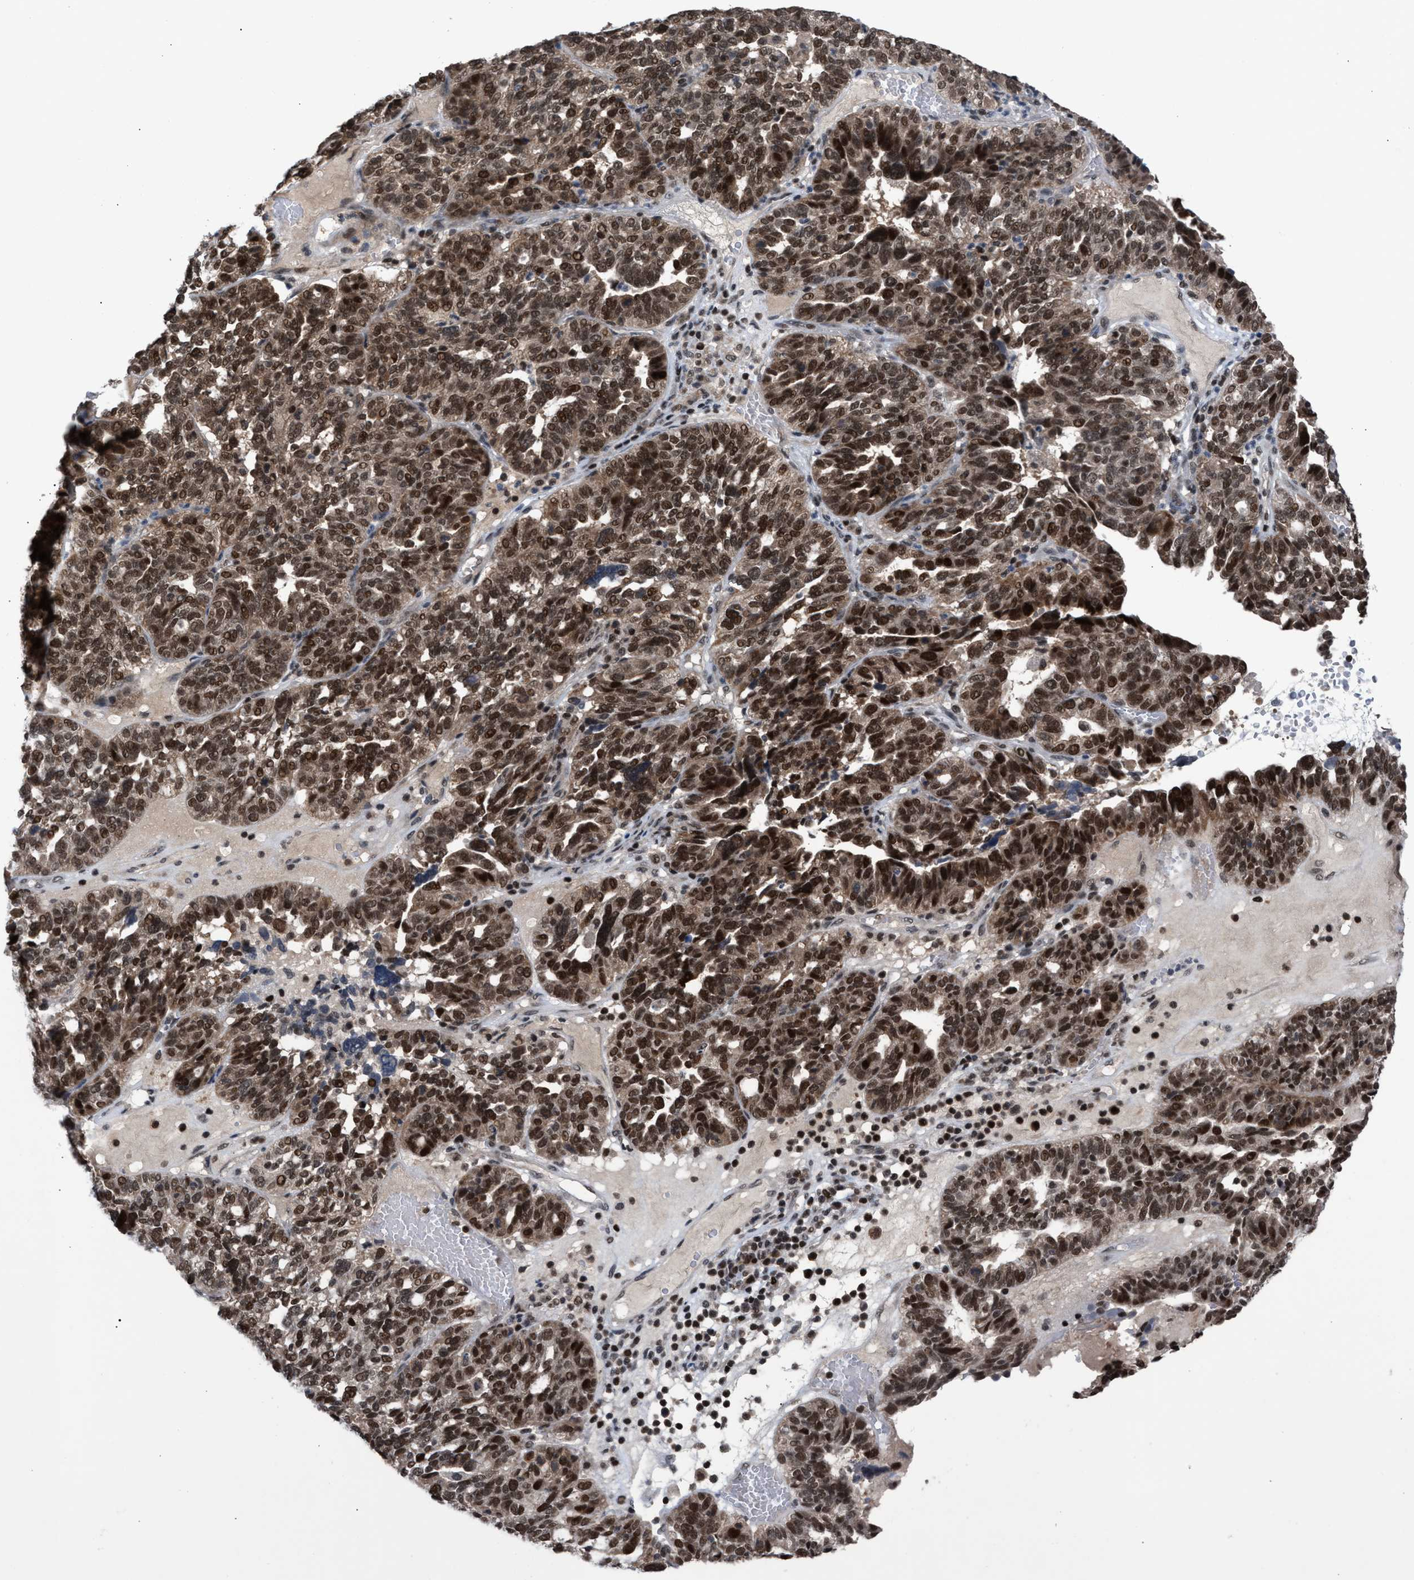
{"staining": {"intensity": "strong", "quantity": ">75%", "location": "nuclear"}, "tissue": "ovarian cancer", "cell_type": "Tumor cells", "image_type": "cancer", "snomed": [{"axis": "morphology", "description": "Cystadenocarcinoma, serous, NOS"}, {"axis": "topography", "description": "Ovary"}], "caption": "Human ovarian serous cystadenocarcinoma stained for a protein (brown) exhibits strong nuclear positive staining in about >75% of tumor cells.", "gene": "C9orf78", "patient": {"sex": "female", "age": 59}}